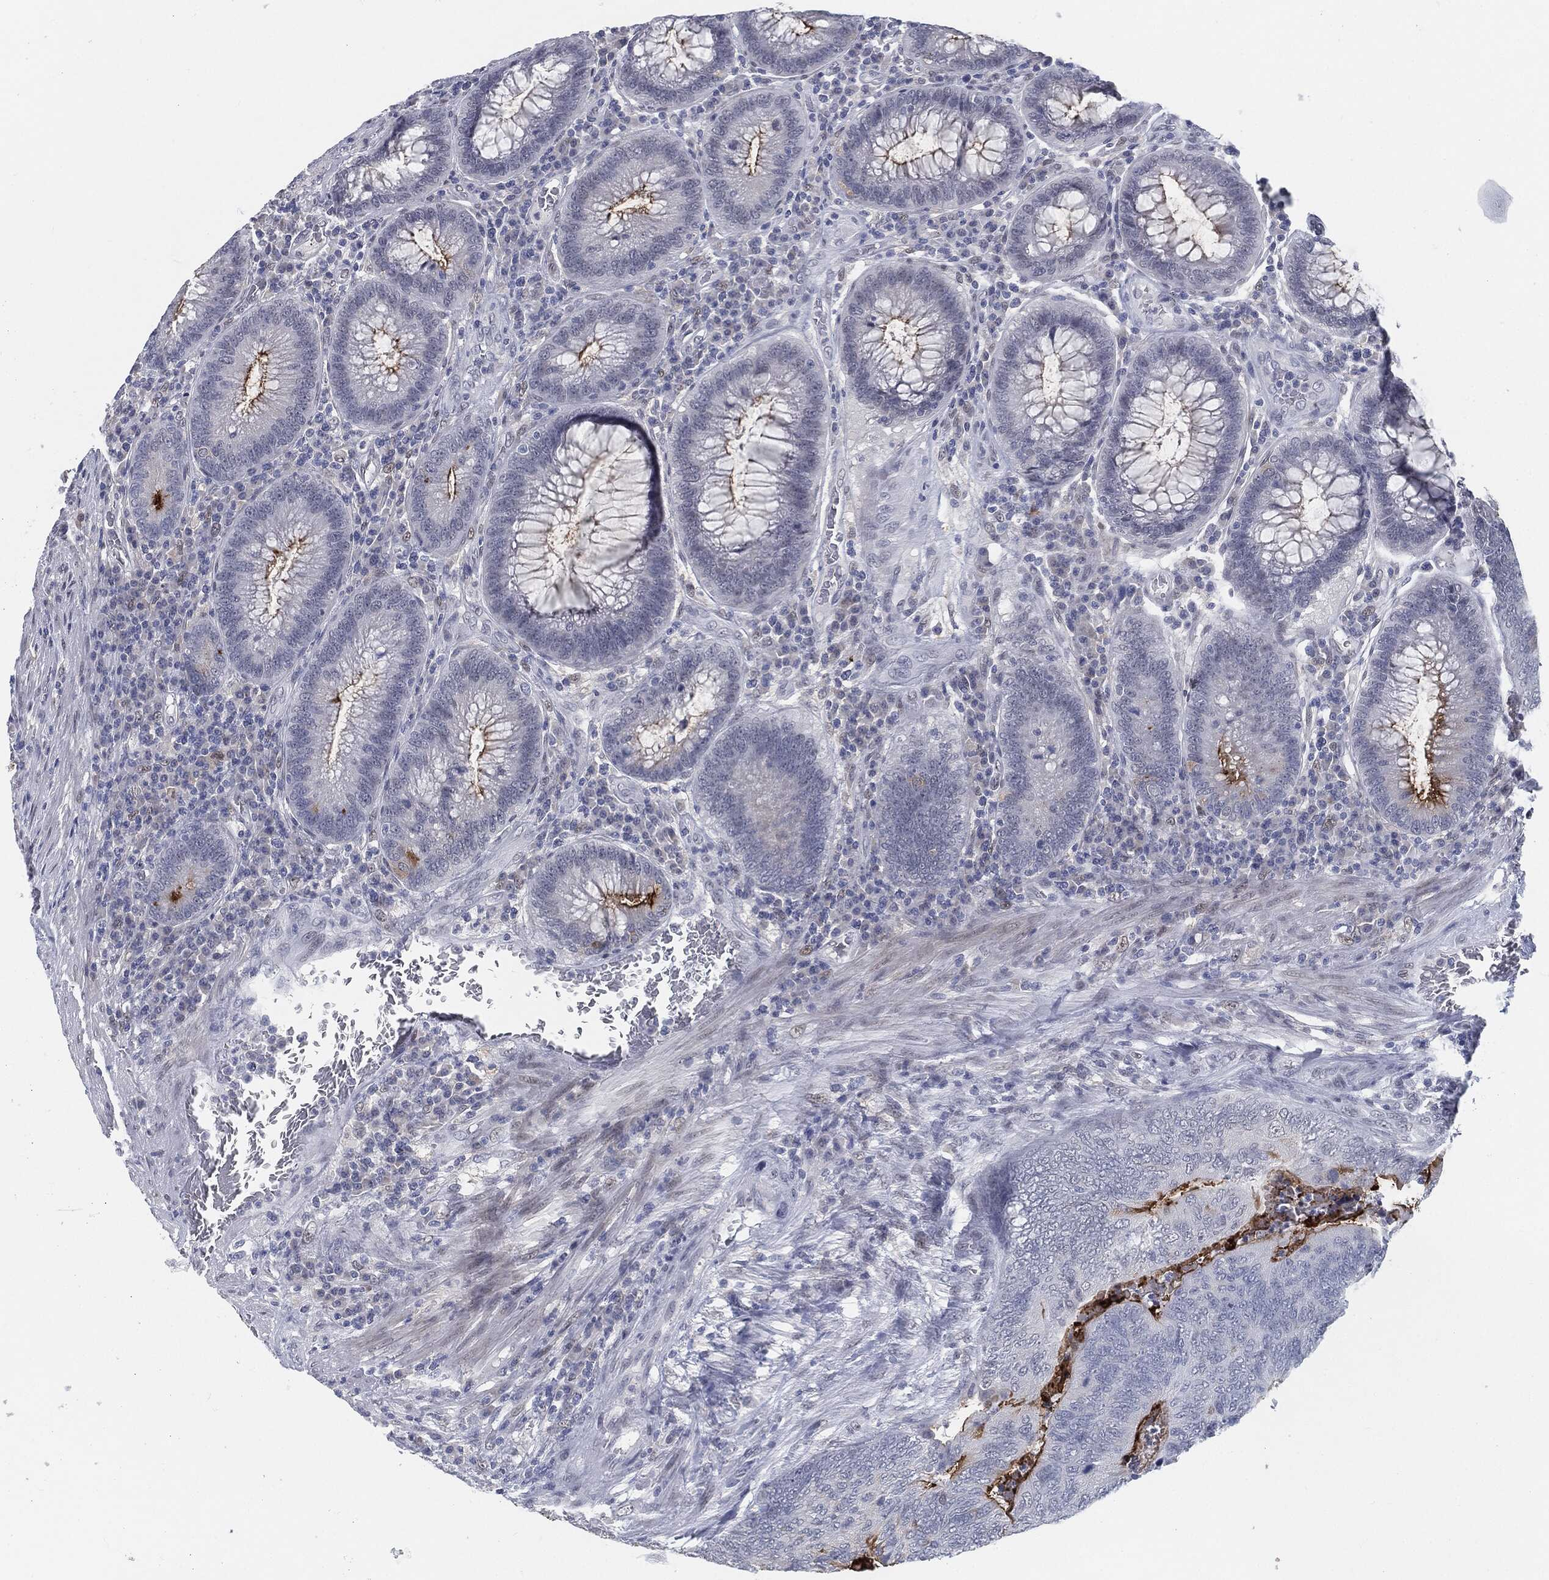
{"staining": {"intensity": "strong", "quantity": "25%-75%", "location": "cytoplasmic/membranous"}, "tissue": "colorectal cancer", "cell_type": "Tumor cells", "image_type": "cancer", "snomed": [{"axis": "morphology", "description": "Adenocarcinoma, NOS"}, {"axis": "topography", "description": "Colon"}], "caption": "Protein staining of colorectal cancer (adenocarcinoma) tissue exhibits strong cytoplasmic/membranous expression in about 25%-75% of tumor cells. The staining was performed using DAB, with brown indicating positive protein expression. Nuclei are stained blue with hematoxylin.", "gene": "PROM1", "patient": {"sex": "female", "age": 67}}